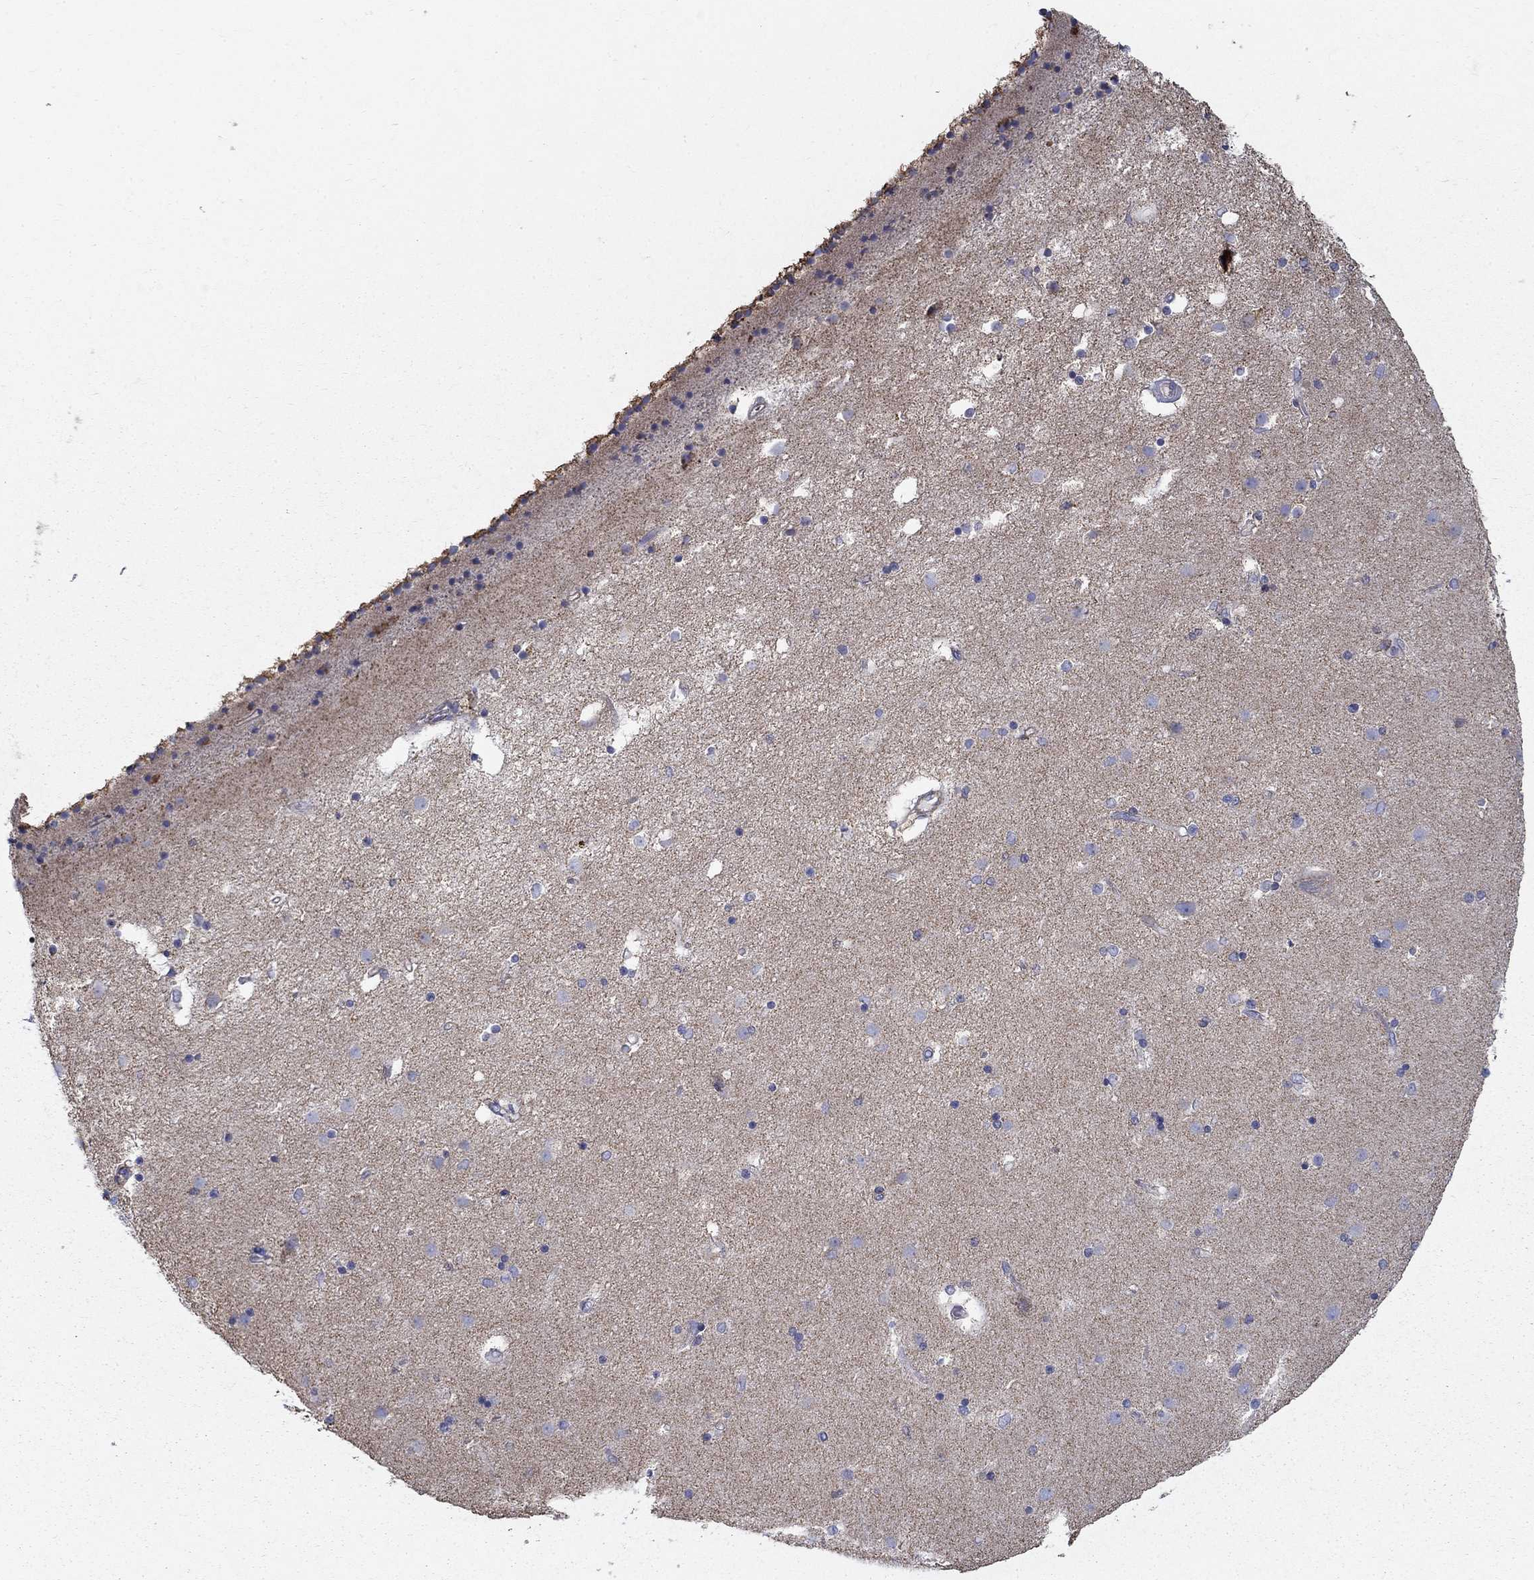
{"staining": {"intensity": "negative", "quantity": "none", "location": "none"}, "tissue": "caudate", "cell_type": "Glial cells", "image_type": "normal", "snomed": [{"axis": "morphology", "description": "Normal tissue, NOS"}, {"axis": "topography", "description": "Lateral ventricle wall"}], "caption": "Glial cells show no significant protein staining in normal caudate. Brightfield microscopy of immunohistochemistry stained with DAB (3,3'-diaminobenzidine) (brown) and hematoxylin (blue), captured at high magnification.", "gene": "NME5", "patient": {"sex": "female", "age": 71}}